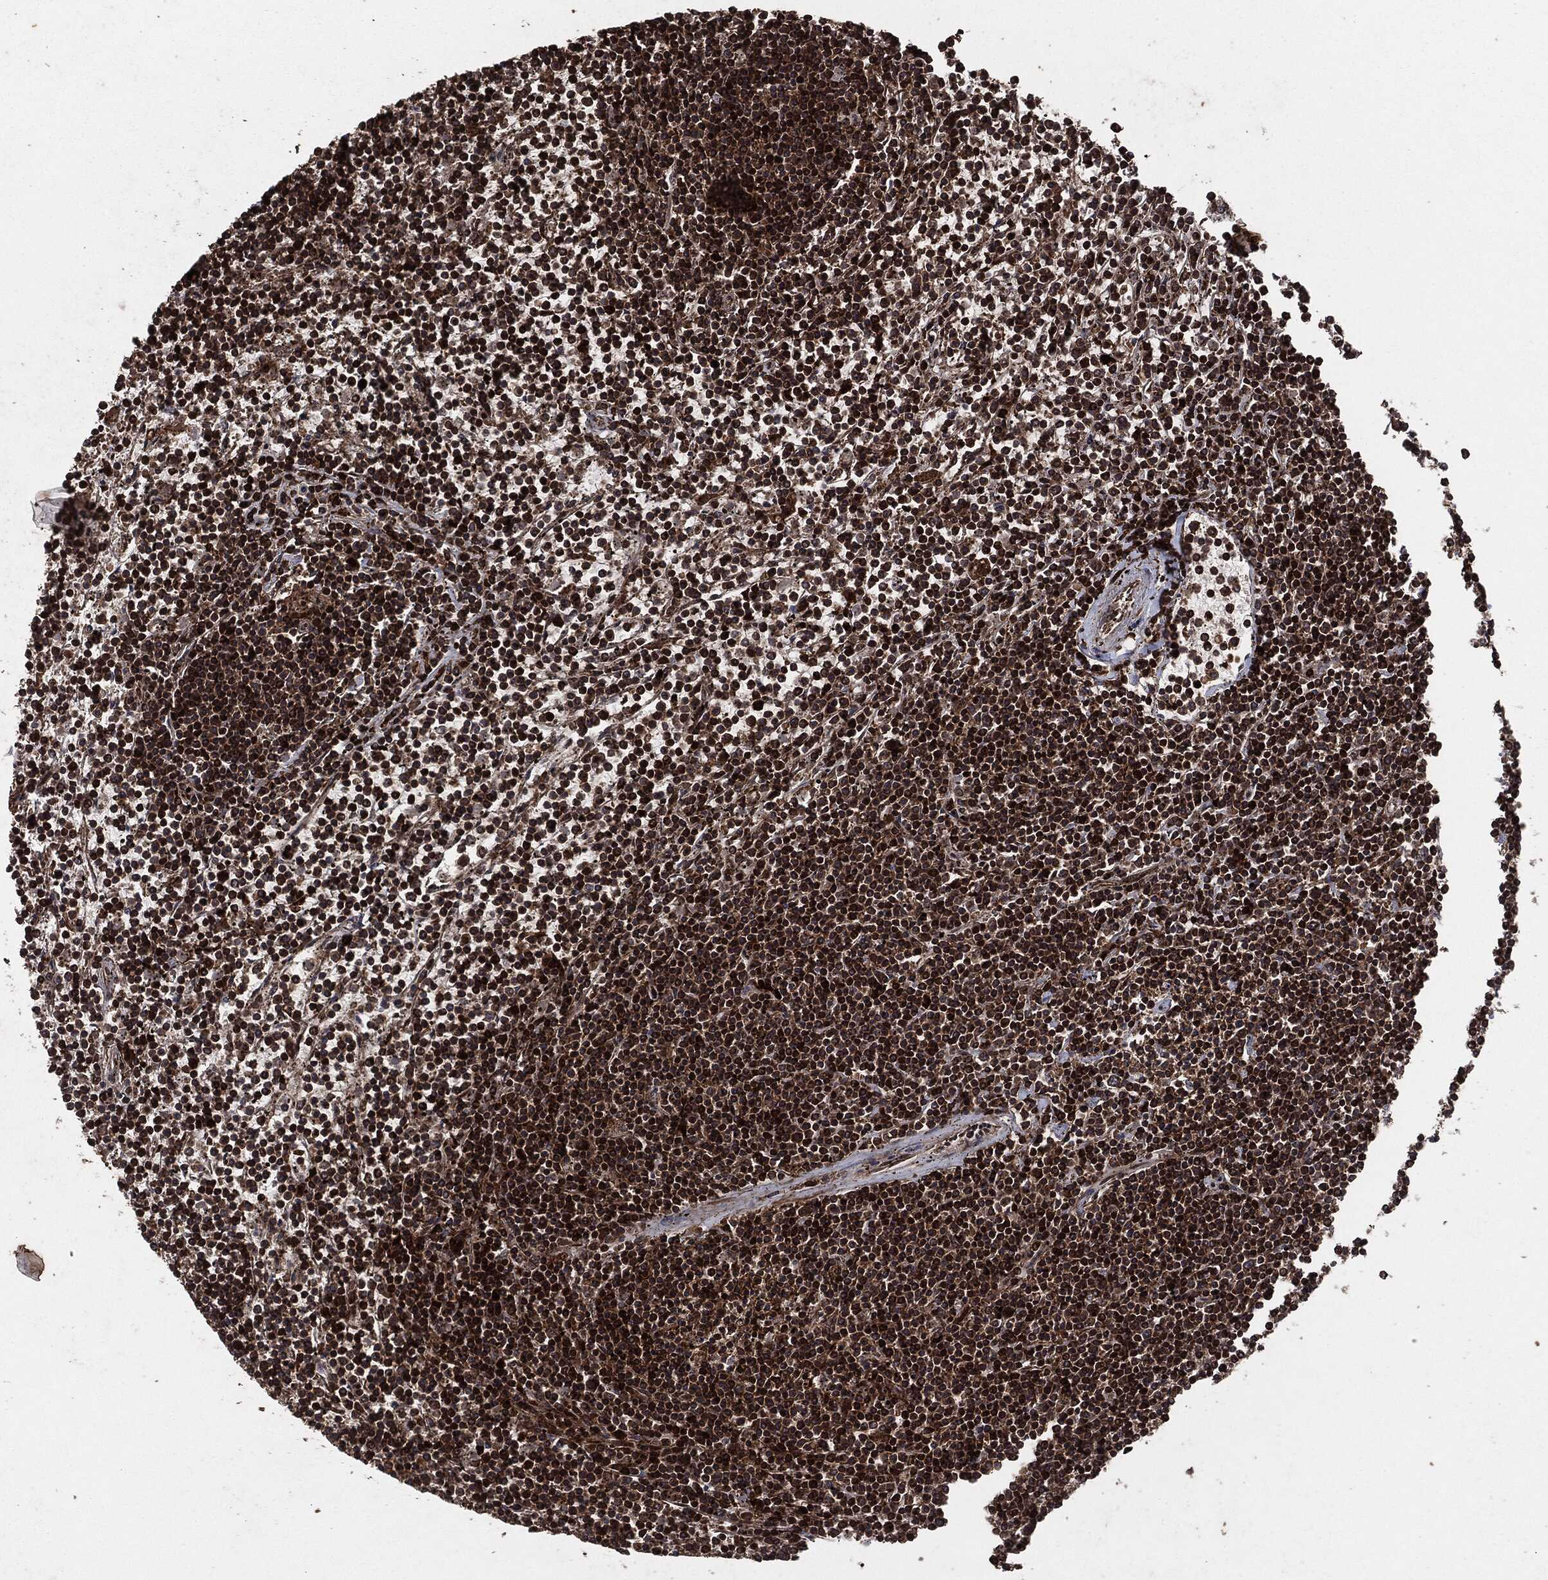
{"staining": {"intensity": "strong", "quantity": ">75%", "location": "cytoplasmic/membranous,nuclear"}, "tissue": "lymphoma", "cell_type": "Tumor cells", "image_type": "cancer", "snomed": [{"axis": "morphology", "description": "Malignant lymphoma, non-Hodgkin's type, Low grade"}, {"axis": "topography", "description": "Spleen"}], "caption": "IHC image of neoplastic tissue: malignant lymphoma, non-Hodgkin's type (low-grade) stained using immunohistochemistry (IHC) exhibits high levels of strong protein expression localized specifically in the cytoplasmic/membranous and nuclear of tumor cells, appearing as a cytoplasmic/membranous and nuclear brown color.", "gene": "IFIT1", "patient": {"sex": "female", "age": 19}}